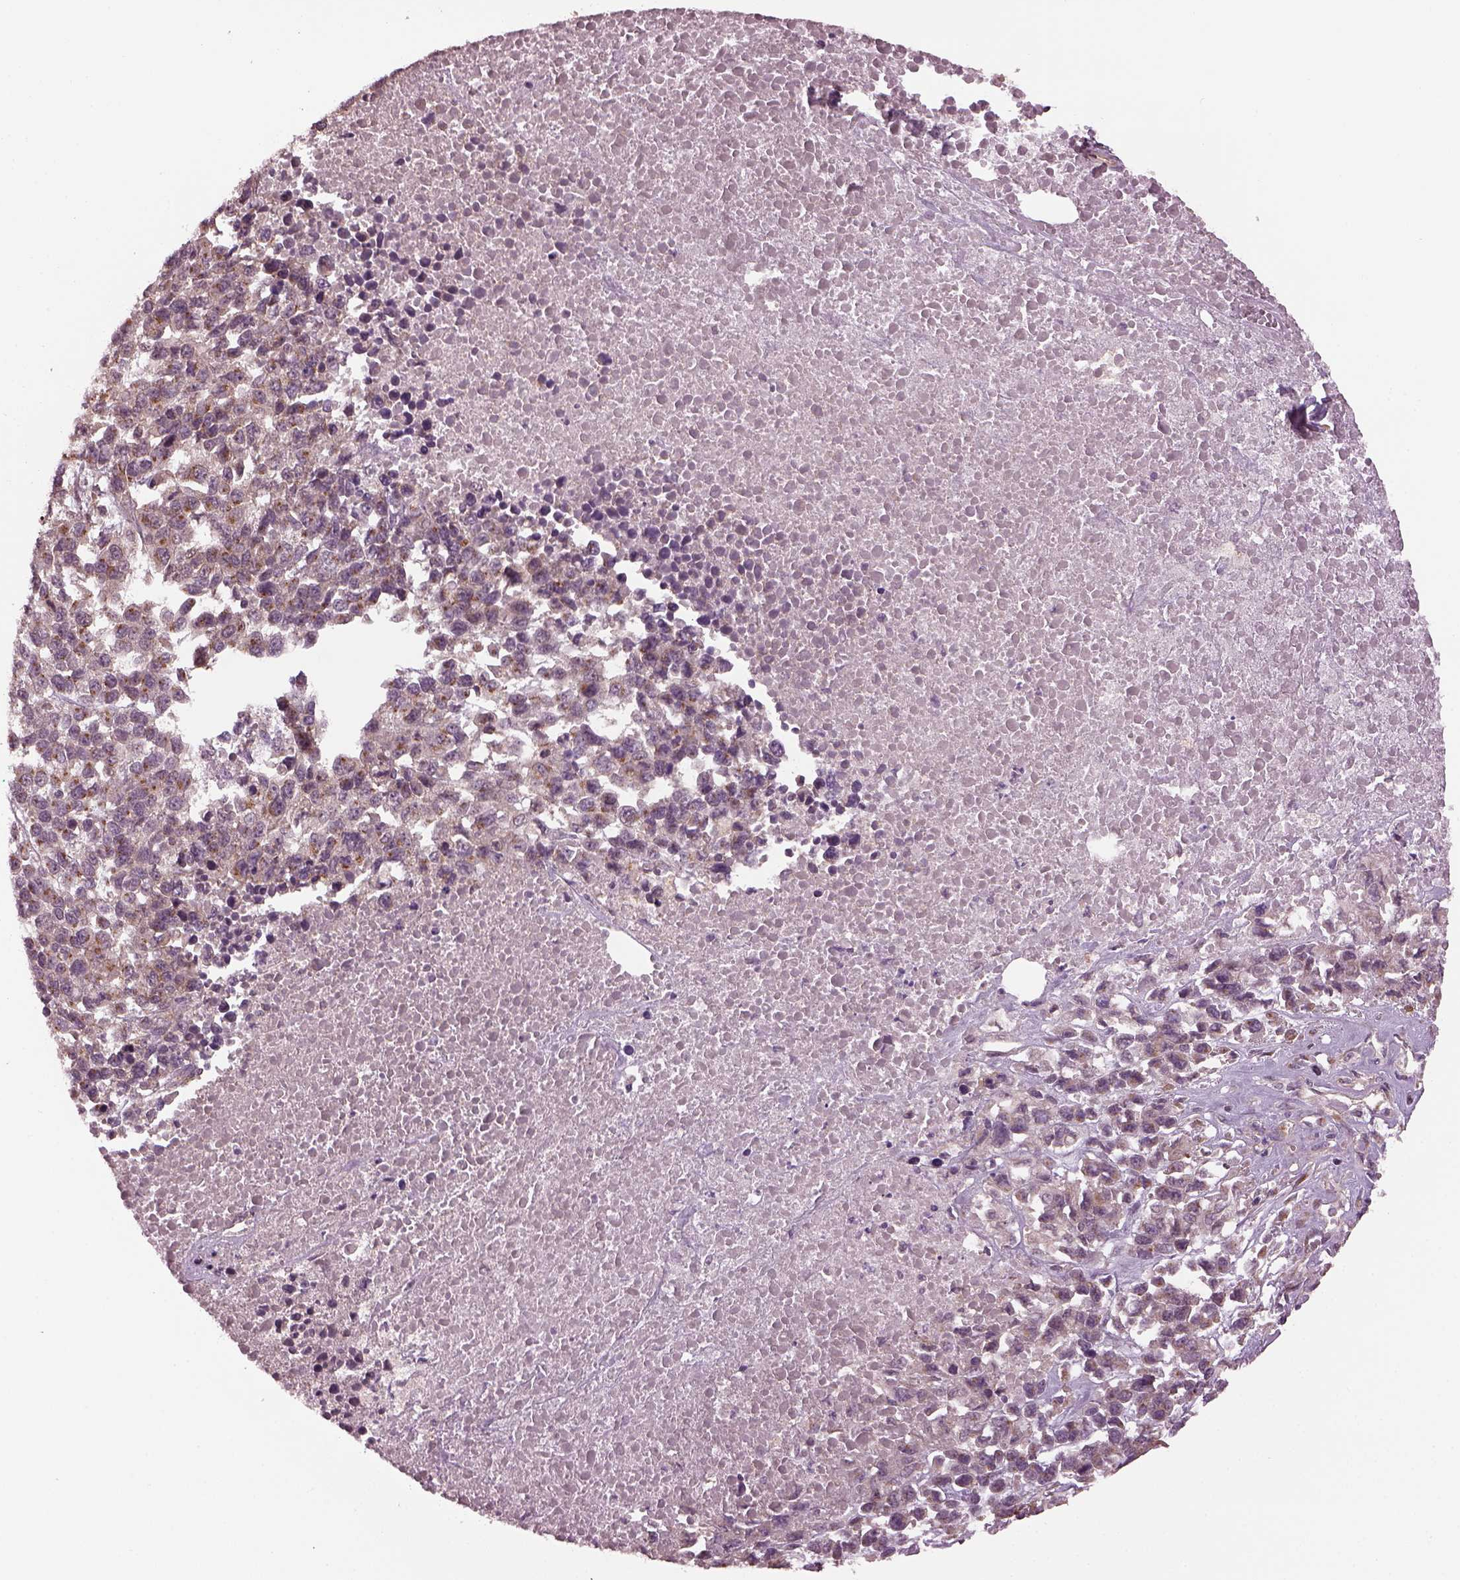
{"staining": {"intensity": "moderate", "quantity": "25%-75%", "location": "cytoplasmic/membranous"}, "tissue": "melanoma", "cell_type": "Tumor cells", "image_type": "cancer", "snomed": [{"axis": "morphology", "description": "Malignant melanoma, Metastatic site"}, {"axis": "topography", "description": "Skin"}], "caption": "A medium amount of moderate cytoplasmic/membranous positivity is seen in about 25%-75% of tumor cells in malignant melanoma (metastatic site) tissue.", "gene": "RUFY3", "patient": {"sex": "male", "age": 84}}